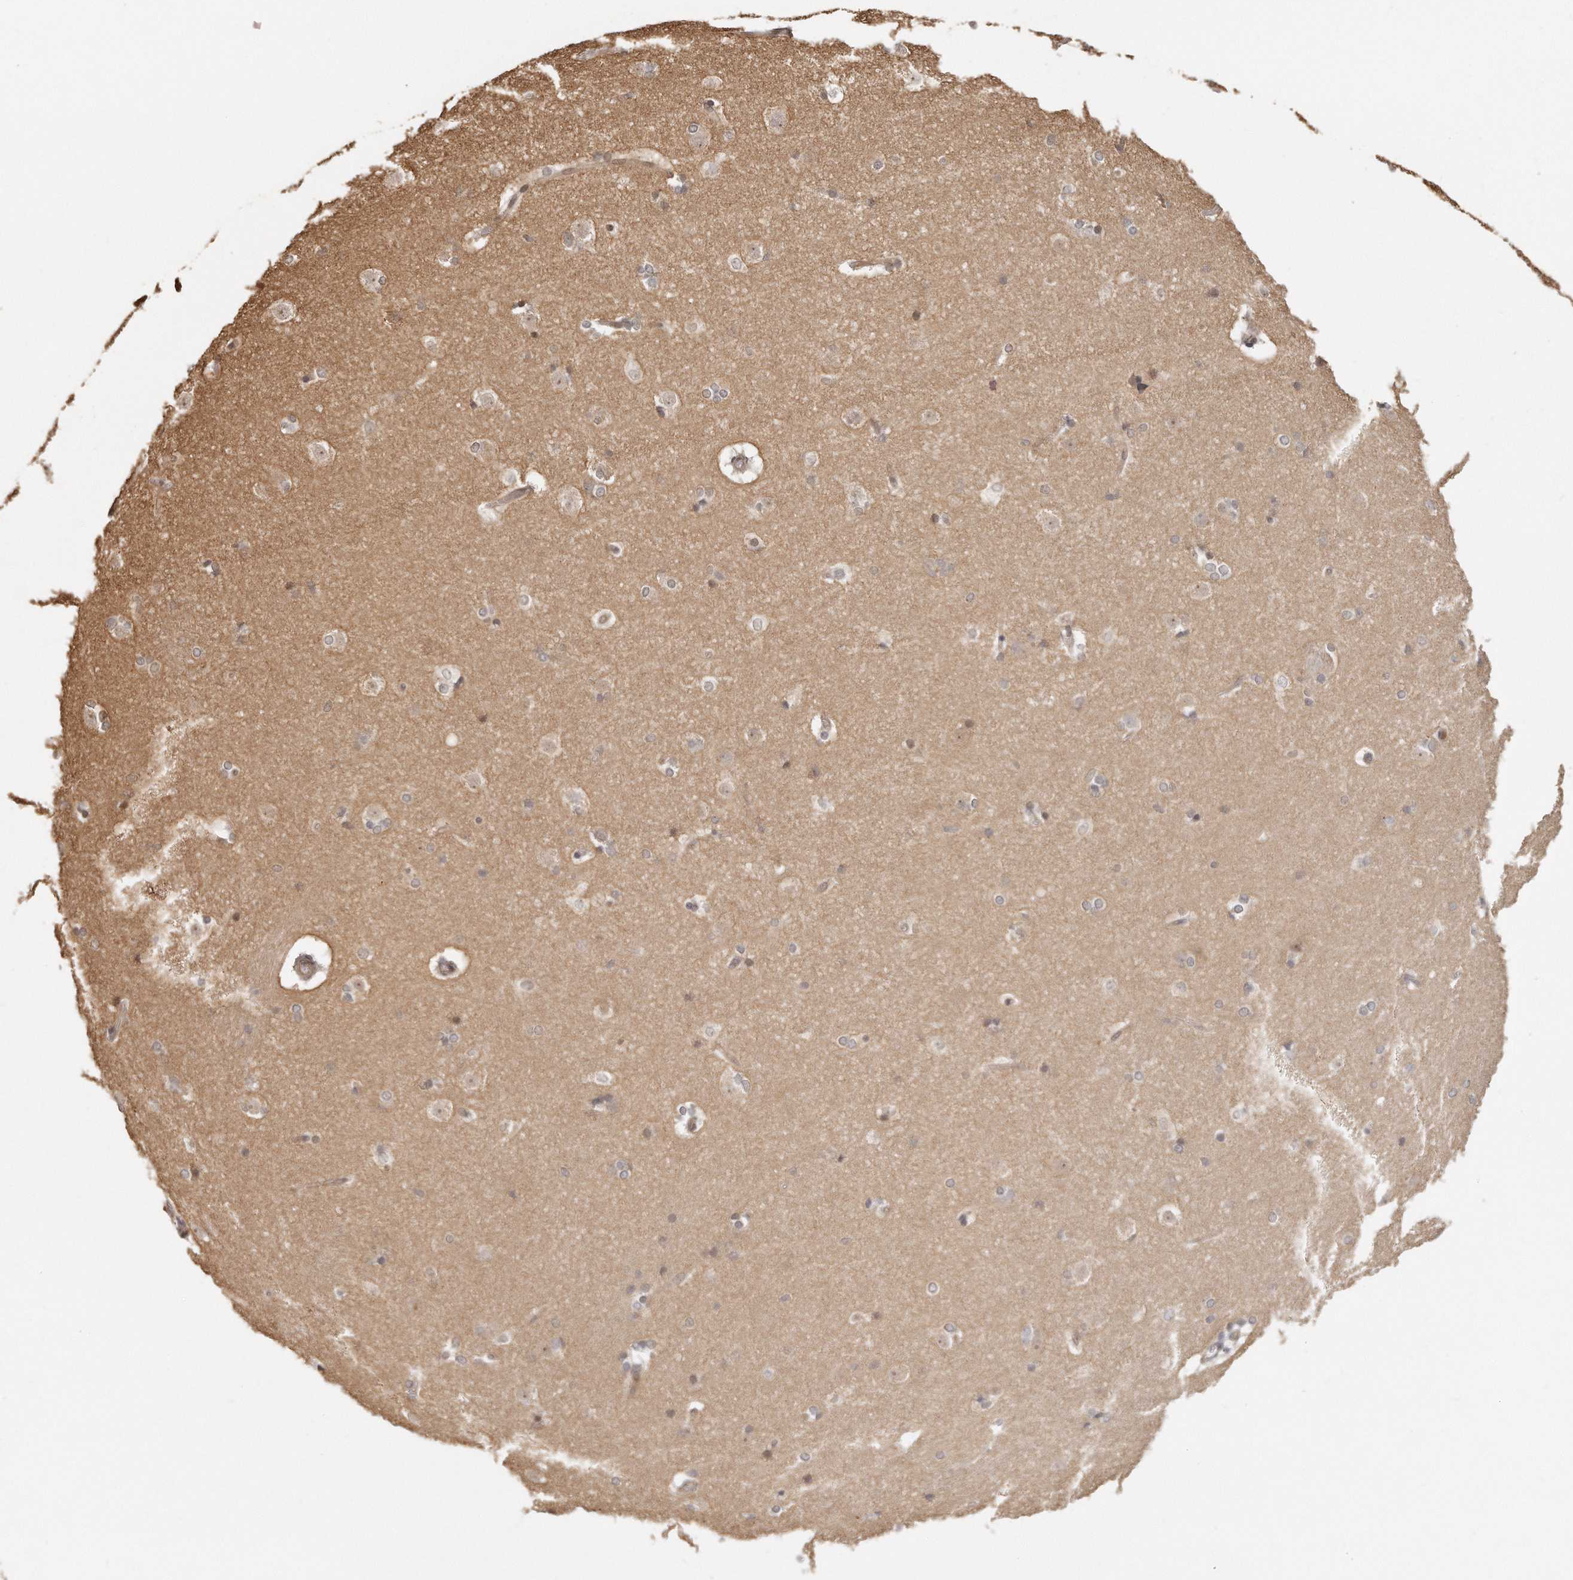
{"staining": {"intensity": "moderate", "quantity": "<25%", "location": "cytoplasmic/membranous,nuclear"}, "tissue": "caudate", "cell_type": "Glial cells", "image_type": "normal", "snomed": [{"axis": "morphology", "description": "Normal tissue, NOS"}, {"axis": "topography", "description": "Lateral ventricle wall"}], "caption": "Protein staining exhibits moderate cytoplasmic/membranous,nuclear expression in approximately <25% of glial cells in normal caudate.", "gene": "TTLL4", "patient": {"sex": "male", "age": 45}}